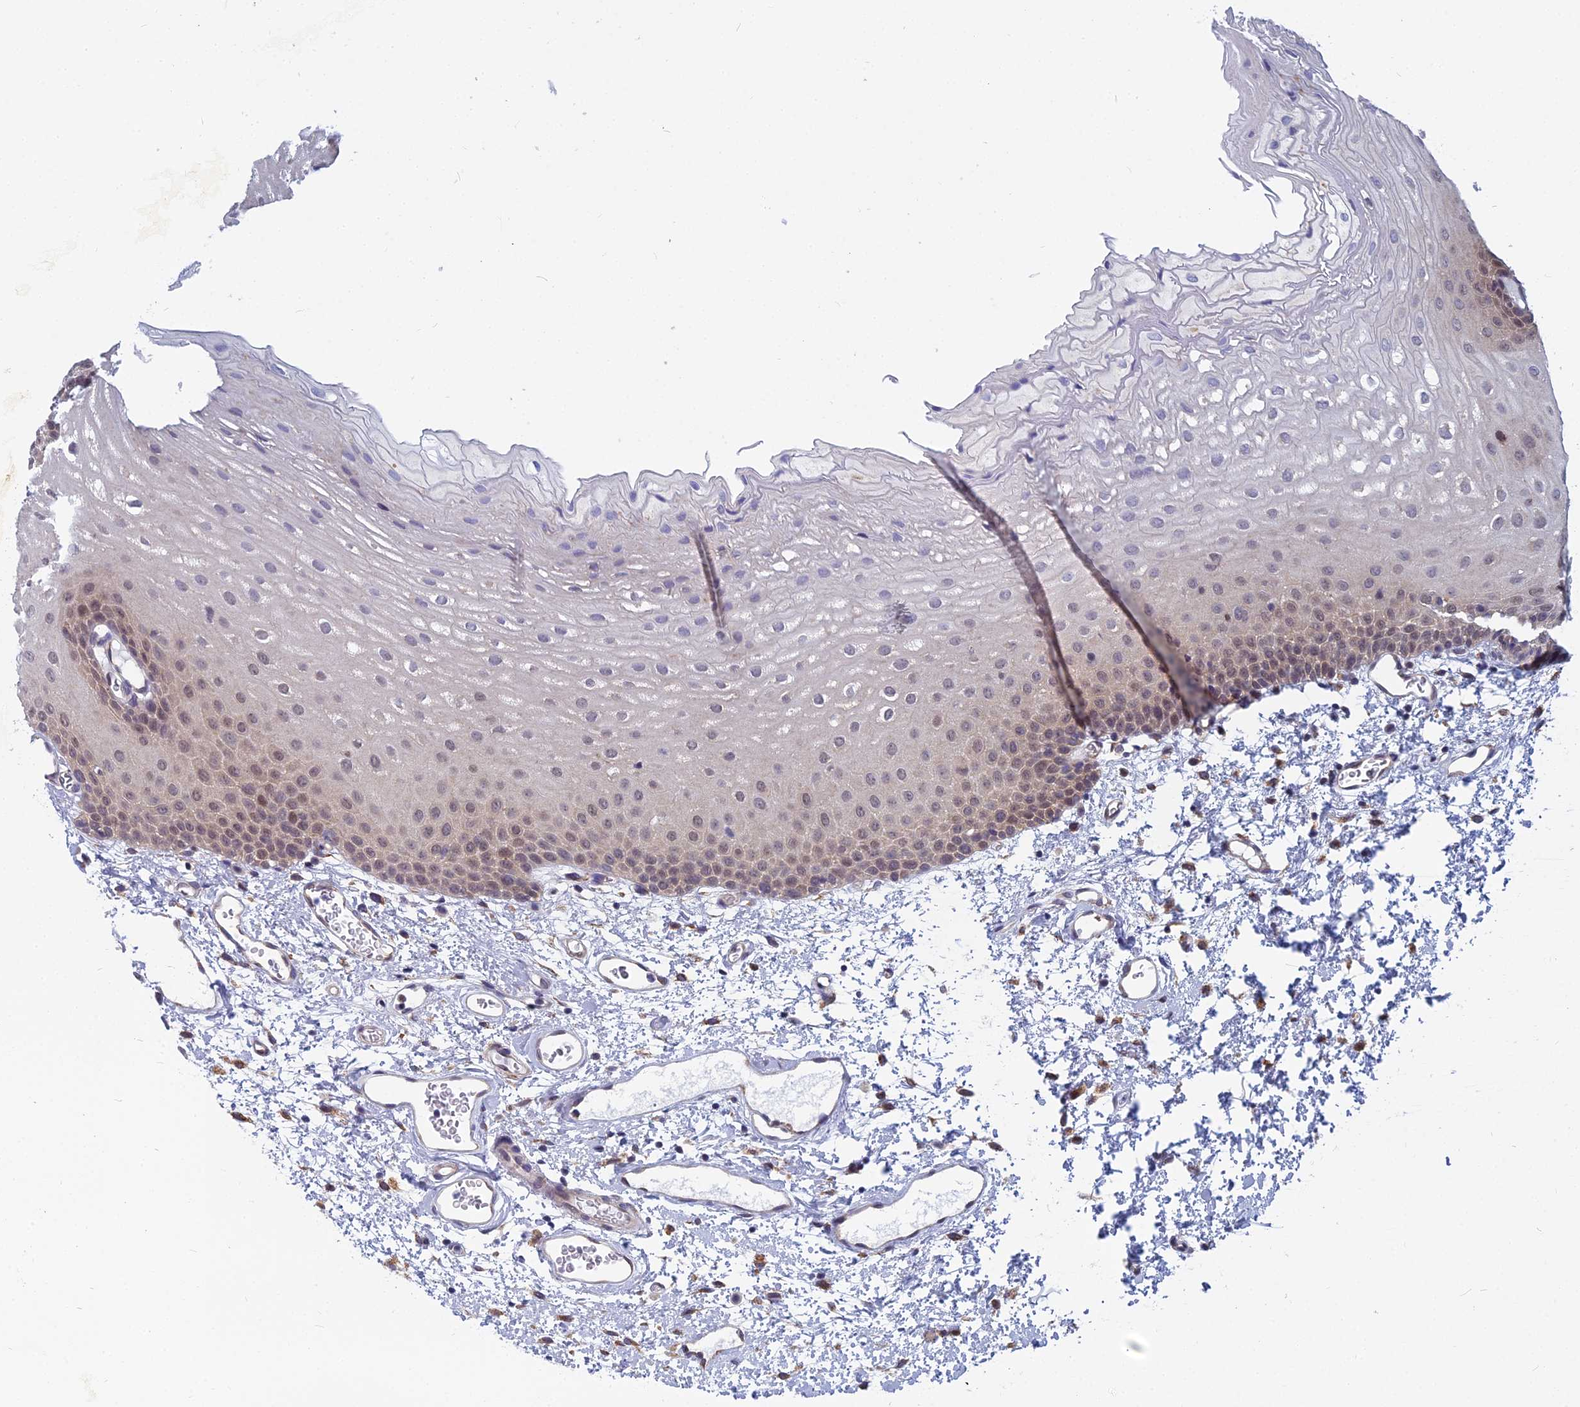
{"staining": {"intensity": "moderate", "quantity": "25%-75%", "location": "cytoplasmic/membranous,nuclear"}, "tissue": "oral mucosa", "cell_type": "Squamous epithelial cells", "image_type": "normal", "snomed": [{"axis": "morphology", "description": "Normal tissue, NOS"}, {"axis": "topography", "description": "Oral tissue"}], "caption": "This photomicrograph reveals immunohistochemistry (IHC) staining of unremarkable human oral mucosa, with medium moderate cytoplasmic/membranous,nuclear expression in approximately 25%-75% of squamous epithelial cells.", "gene": "KIAA1143", "patient": {"sex": "female", "age": 70}}